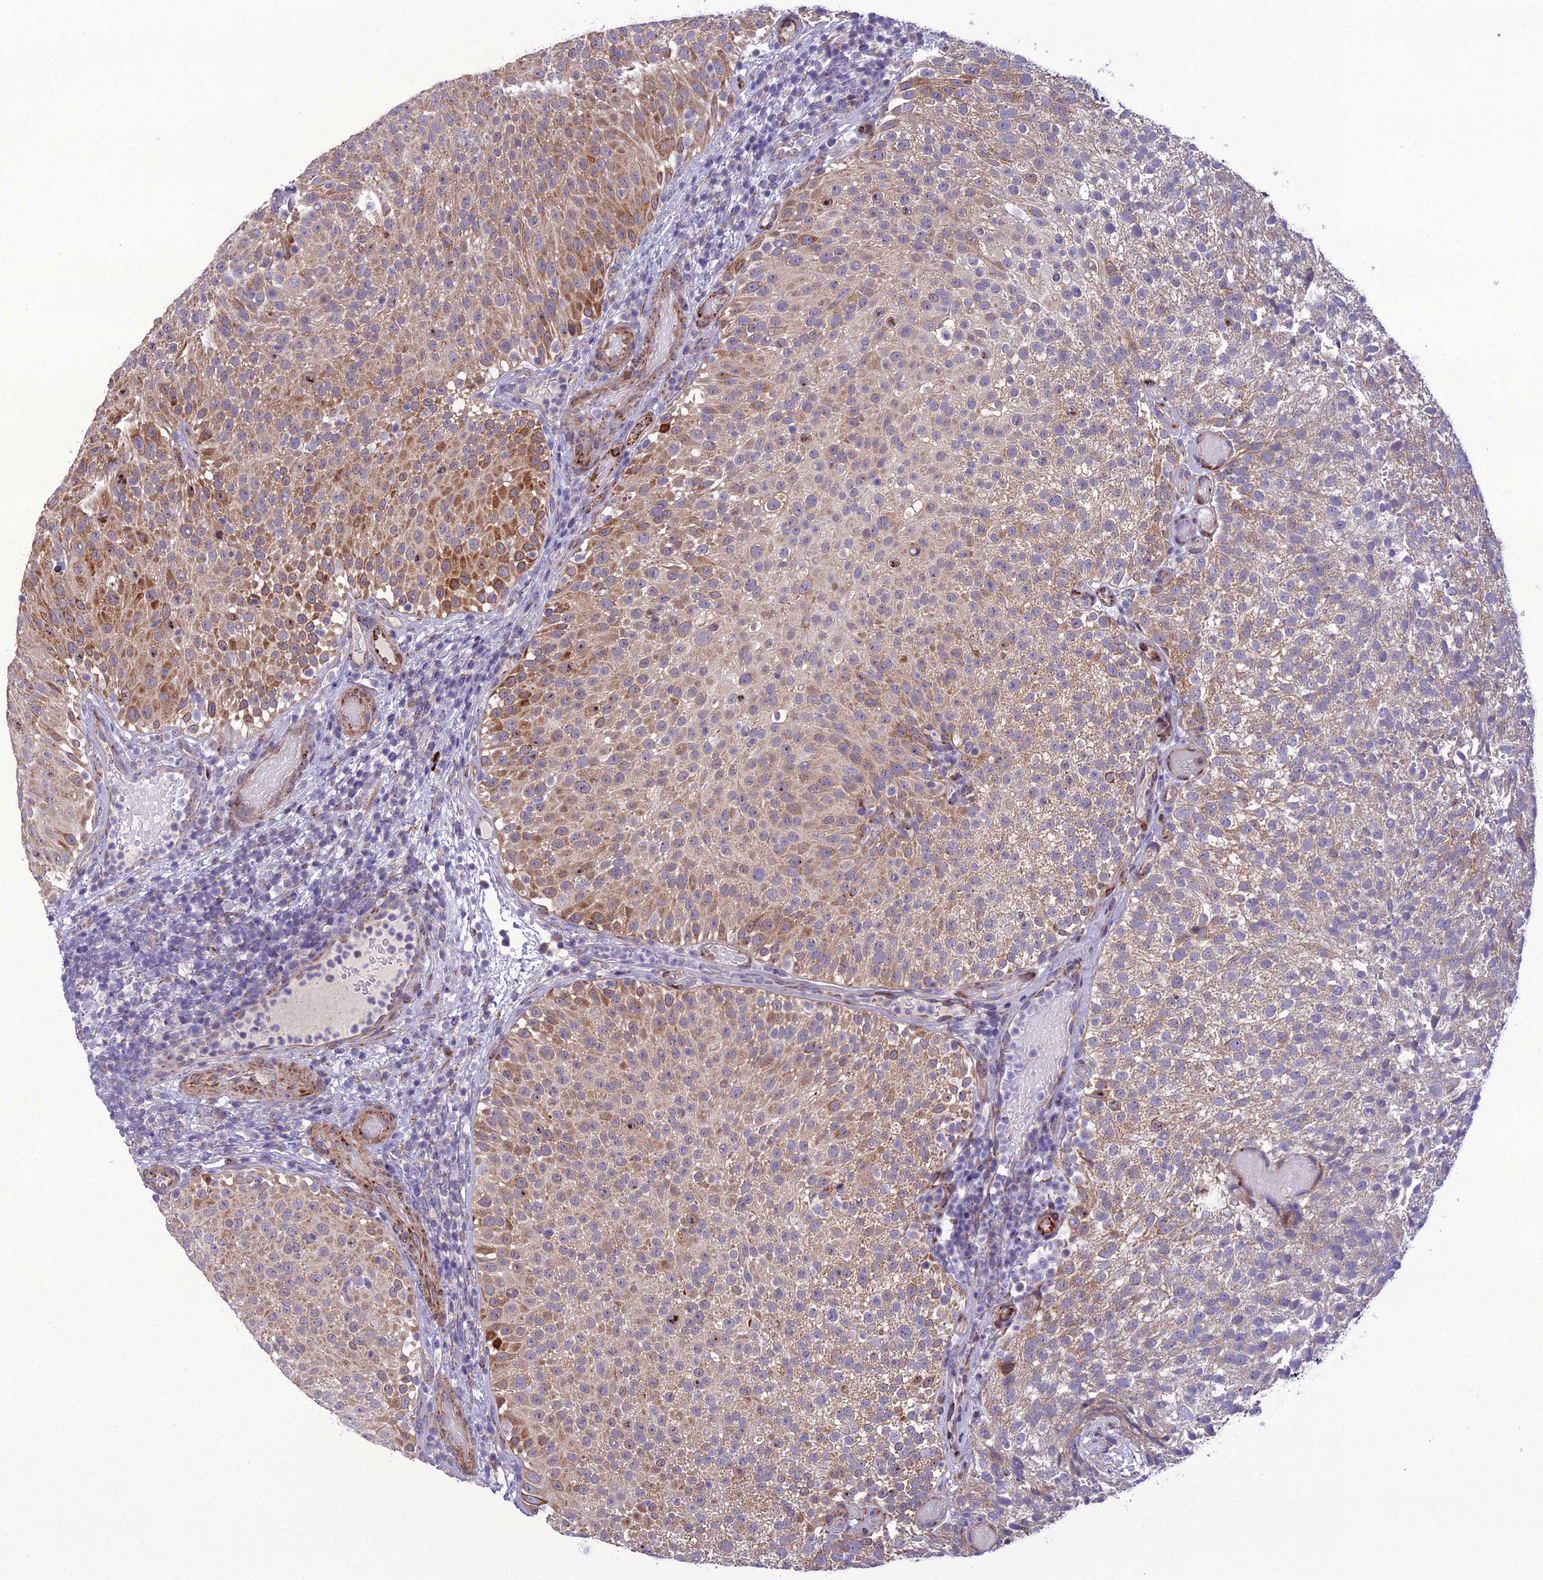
{"staining": {"intensity": "moderate", "quantity": "25%-75%", "location": "cytoplasmic/membranous"}, "tissue": "urothelial cancer", "cell_type": "Tumor cells", "image_type": "cancer", "snomed": [{"axis": "morphology", "description": "Urothelial carcinoma, Low grade"}, {"axis": "topography", "description": "Urinary bladder"}], "caption": "Immunohistochemistry (DAB (3,3'-diaminobenzidine)) staining of human urothelial cancer demonstrates moderate cytoplasmic/membranous protein expression in approximately 25%-75% of tumor cells. Nuclei are stained in blue.", "gene": "NODAL", "patient": {"sex": "male", "age": 78}}